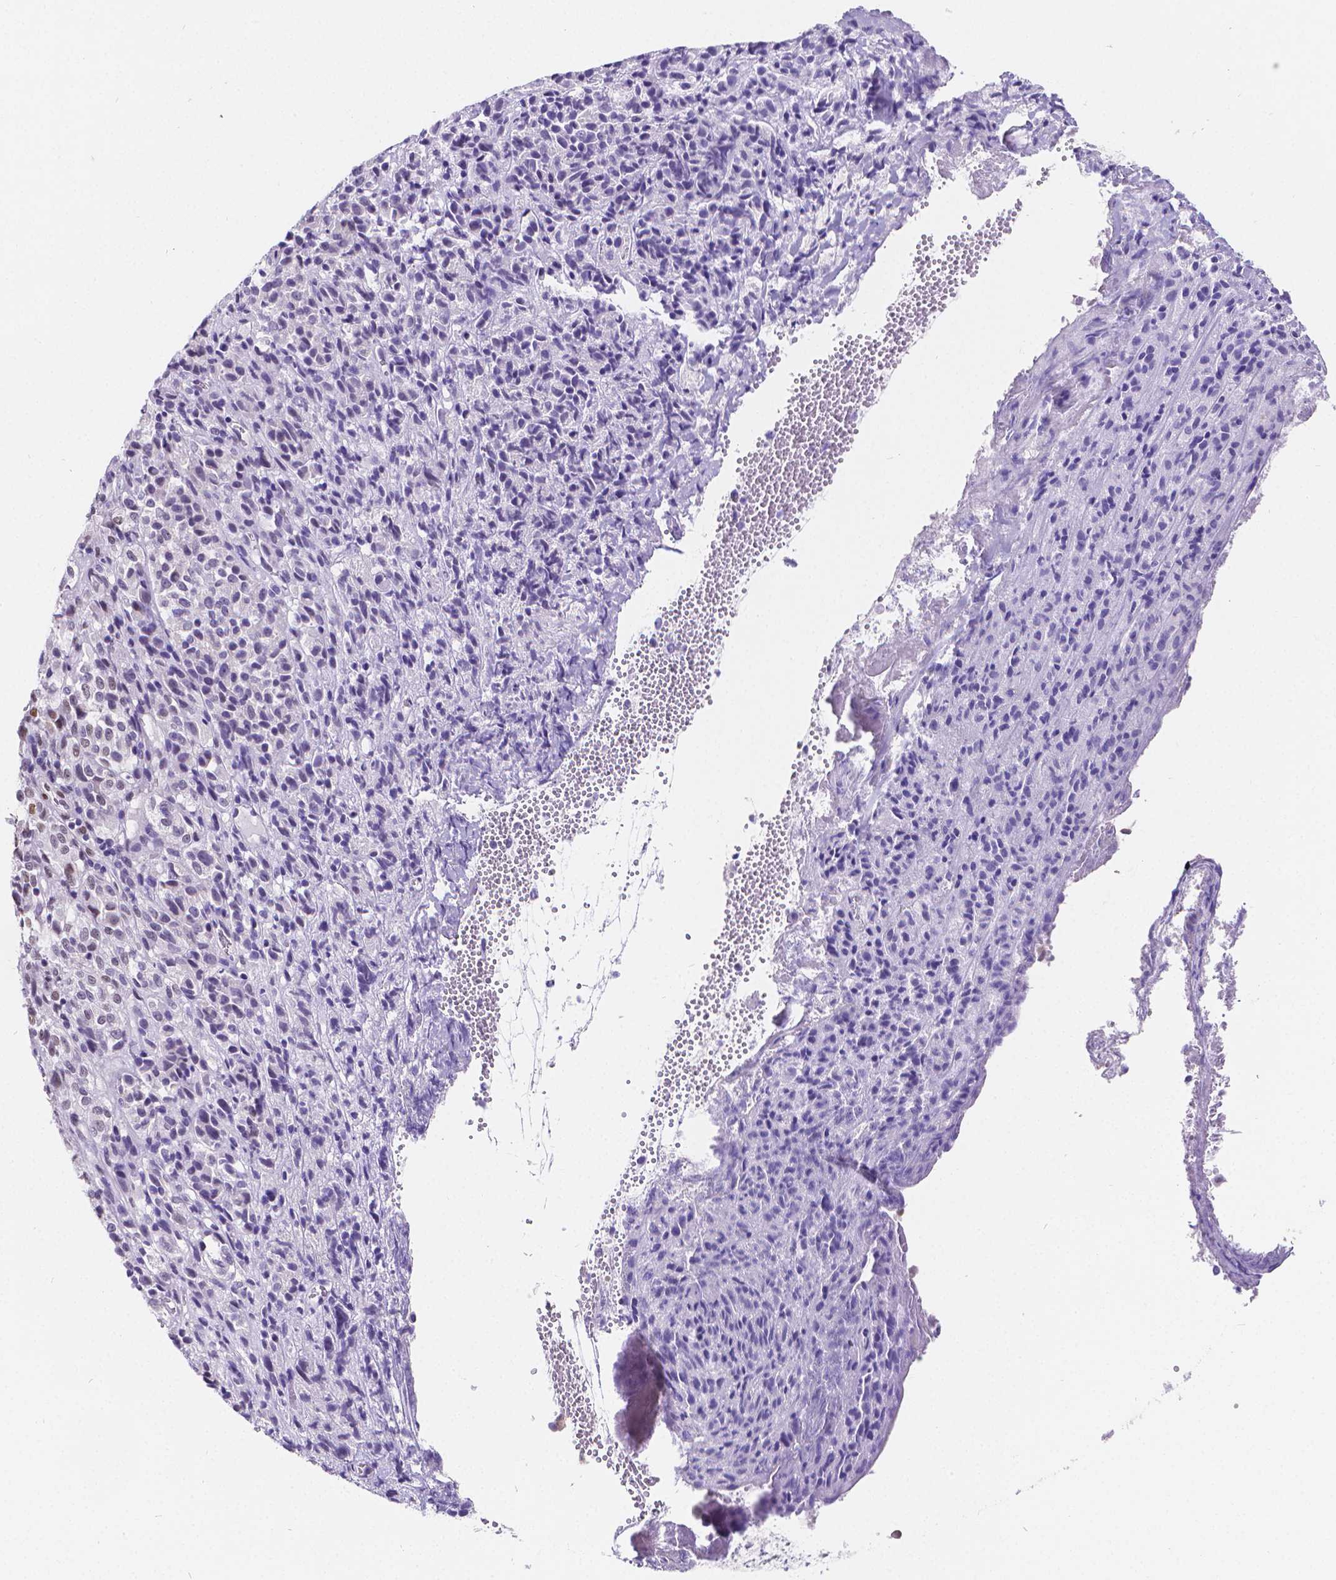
{"staining": {"intensity": "weak", "quantity": "<25%", "location": "nuclear"}, "tissue": "melanoma", "cell_type": "Tumor cells", "image_type": "cancer", "snomed": [{"axis": "morphology", "description": "Malignant melanoma, Metastatic site"}, {"axis": "topography", "description": "Brain"}], "caption": "Melanoma stained for a protein using immunohistochemistry reveals no staining tumor cells.", "gene": "MEF2C", "patient": {"sex": "female", "age": 56}}